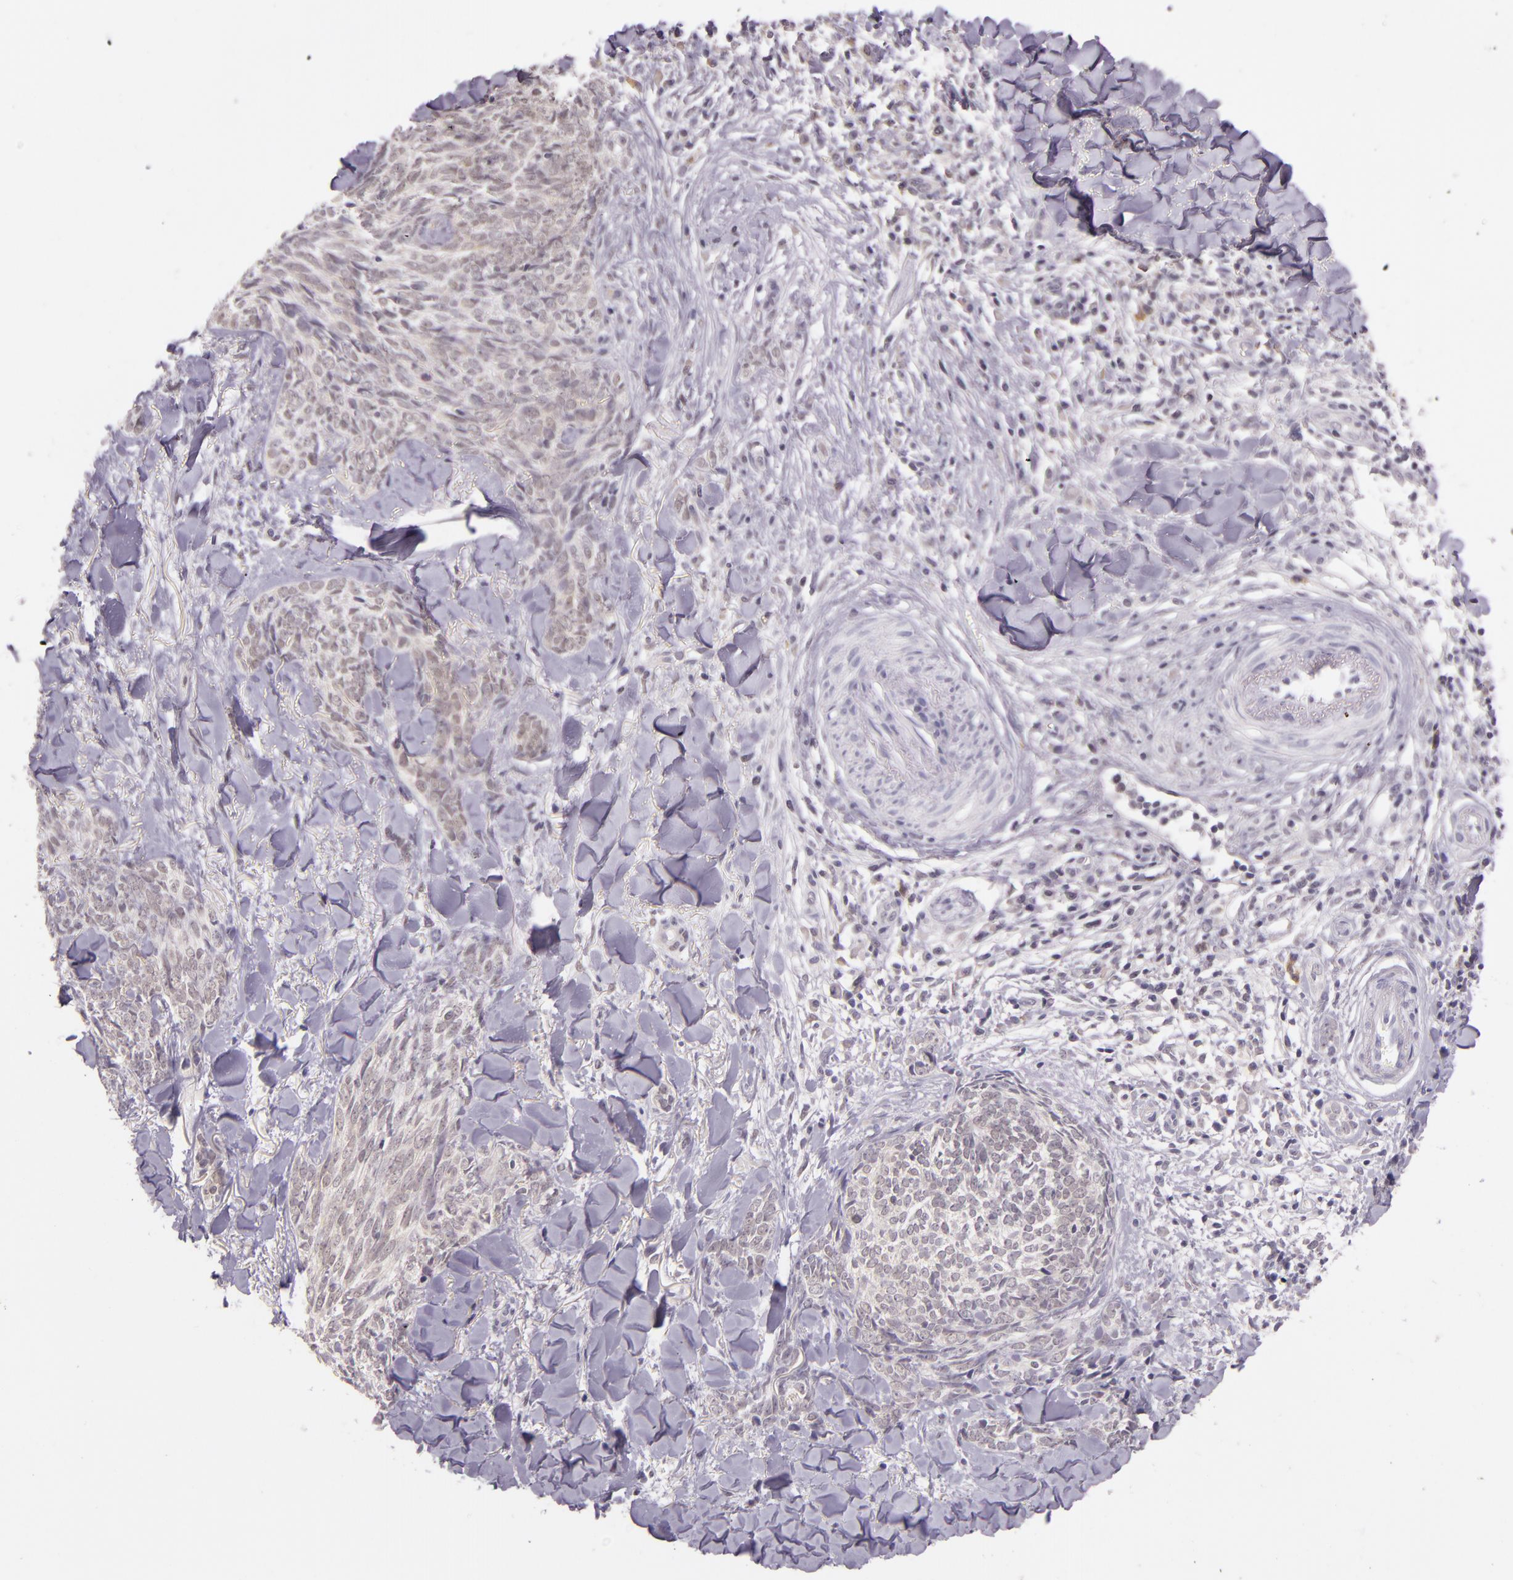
{"staining": {"intensity": "negative", "quantity": "none", "location": "none"}, "tissue": "skin cancer", "cell_type": "Tumor cells", "image_type": "cancer", "snomed": [{"axis": "morphology", "description": "Basal cell carcinoma"}, {"axis": "topography", "description": "Skin"}], "caption": "Immunohistochemistry (IHC) of skin basal cell carcinoma shows no positivity in tumor cells.", "gene": "HSPA8", "patient": {"sex": "female", "age": 81}}